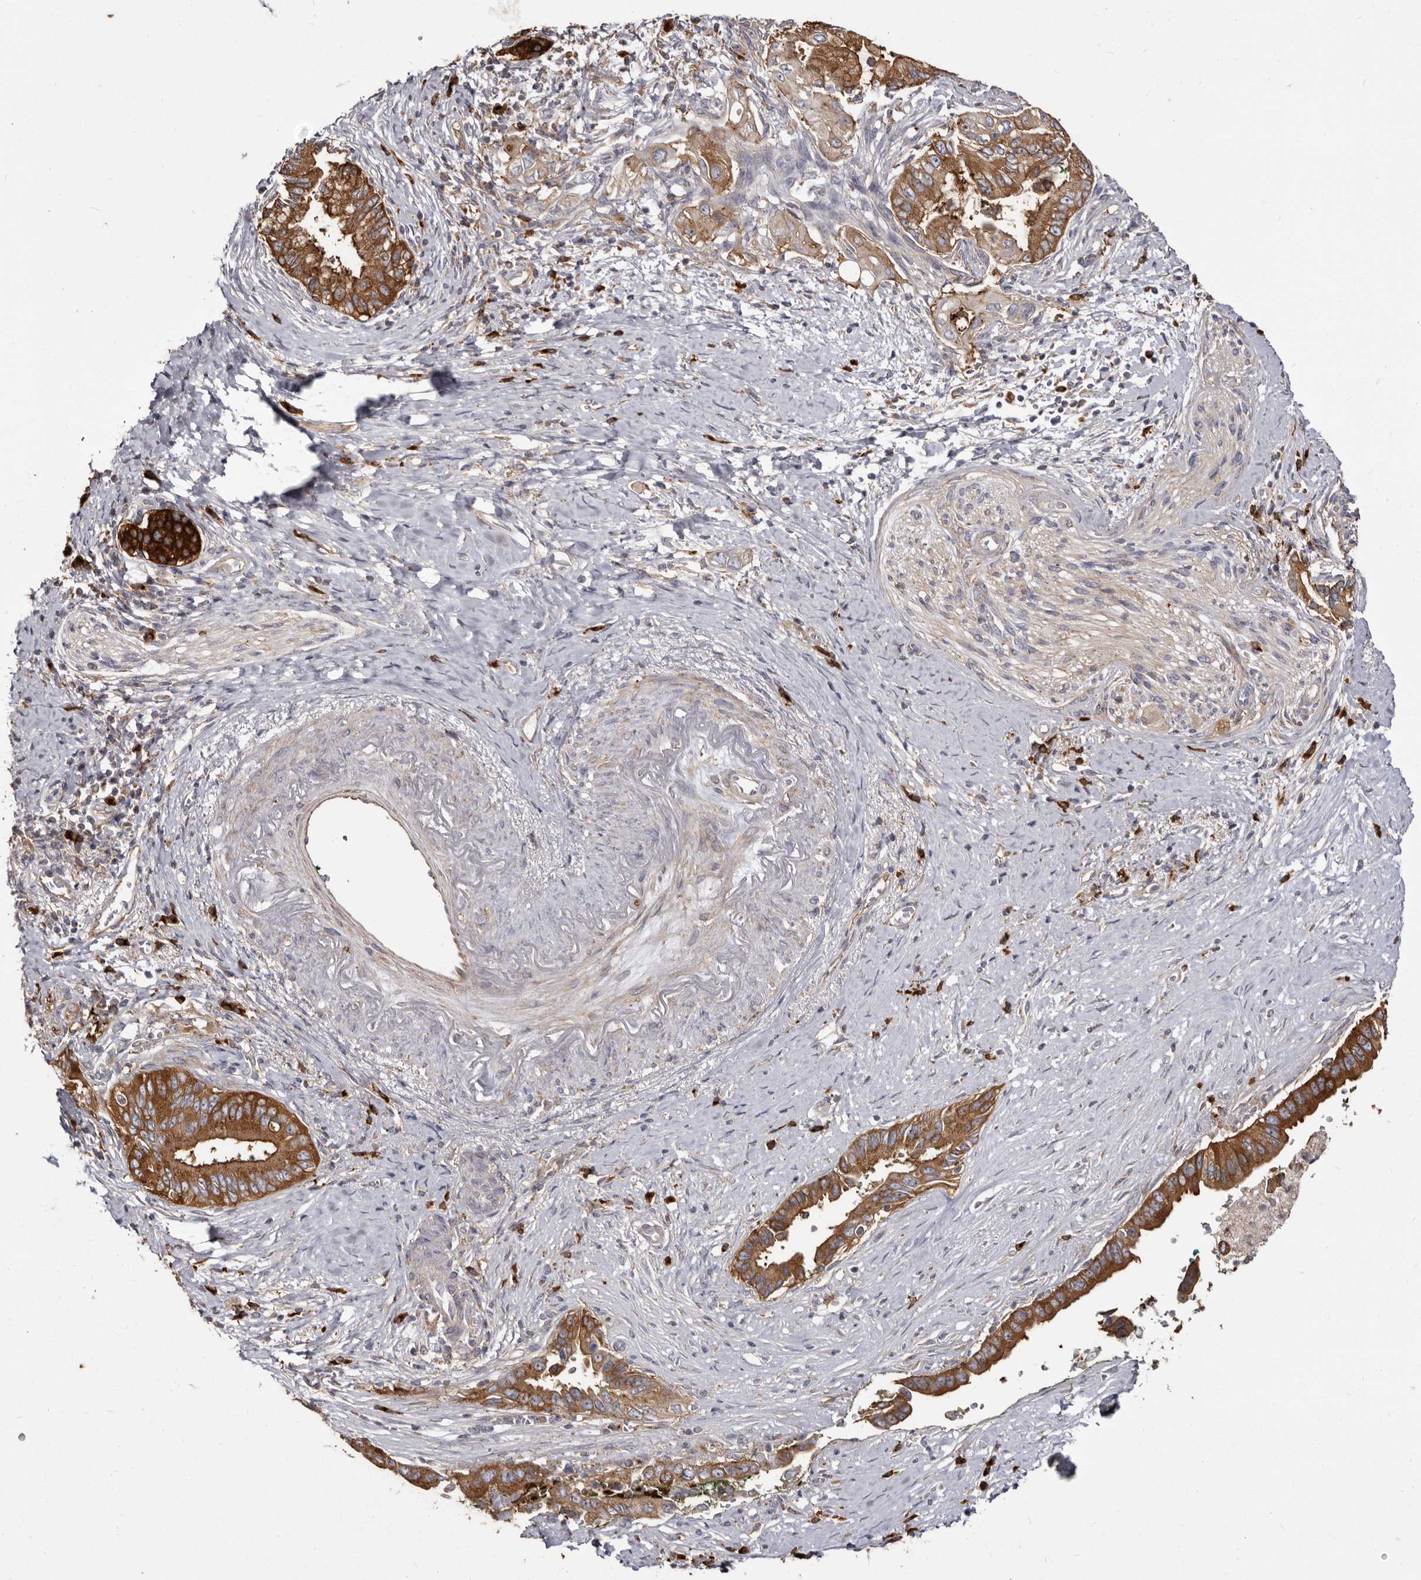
{"staining": {"intensity": "strong", "quantity": ">75%", "location": "cytoplasmic/membranous"}, "tissue": "pancreatic cancer", "cell_type": "Tumor cells", "image_type": "cancer", "snomed": [{"axis": "morphology", "description": "Adenocarcinoma, NOS"}, {"axis": "topography", "description": "Pancreas"}], "caption": "Brown immunohistochemical staining in adenocarcinoma (pancreatic) displays strong cytoplasmic/membranous staining in about >75% of tumor cells.", "gene": "TPD52", "patient": {"sex": "male", "age": 78}}